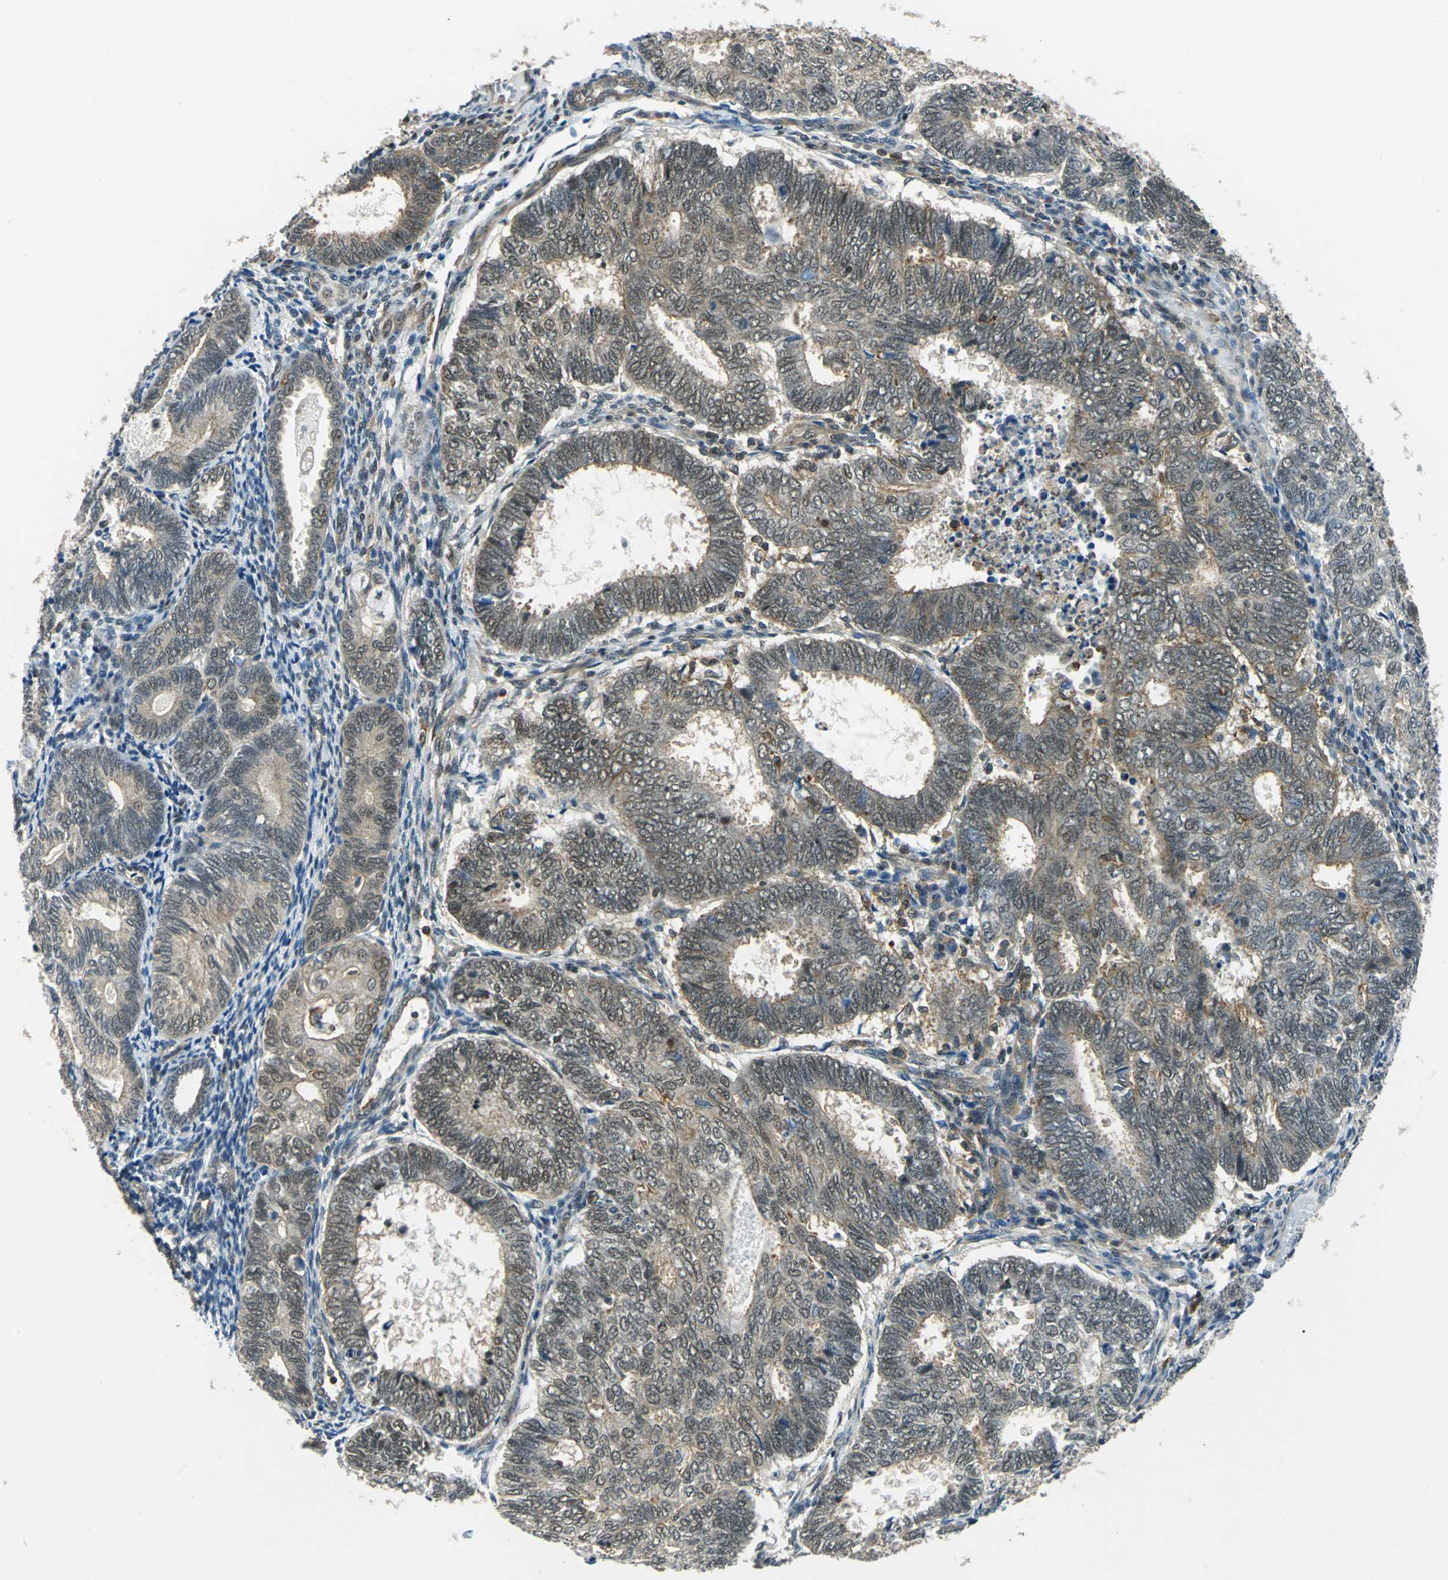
{"staining": {"intensity": "moderate", "quantity": "25%-75%", "location": "cytoplasmic/membranous,nuclear"}, "tissue": "endometrial cancer", "cell_type": "Tumor cells", "image_type": "cancer", "snomed": [{"axis": "morphology", "description": "Adenocarcinoma, NOS"}, {"axis": "topography", "description": "Uterus"}], "caption": "The image displays staining of adenocarcinoma (endometrial), revealing moderate cytoplasmic/membranous and nuclear protein staining (brown color) within tumor cells. Using DAB (brown) and hematoxylin (blue) stains, captured at high magnification using brightfield microscopy.", "gene": "ARPC3", "patient": {"sex": "female", "age": 60}}